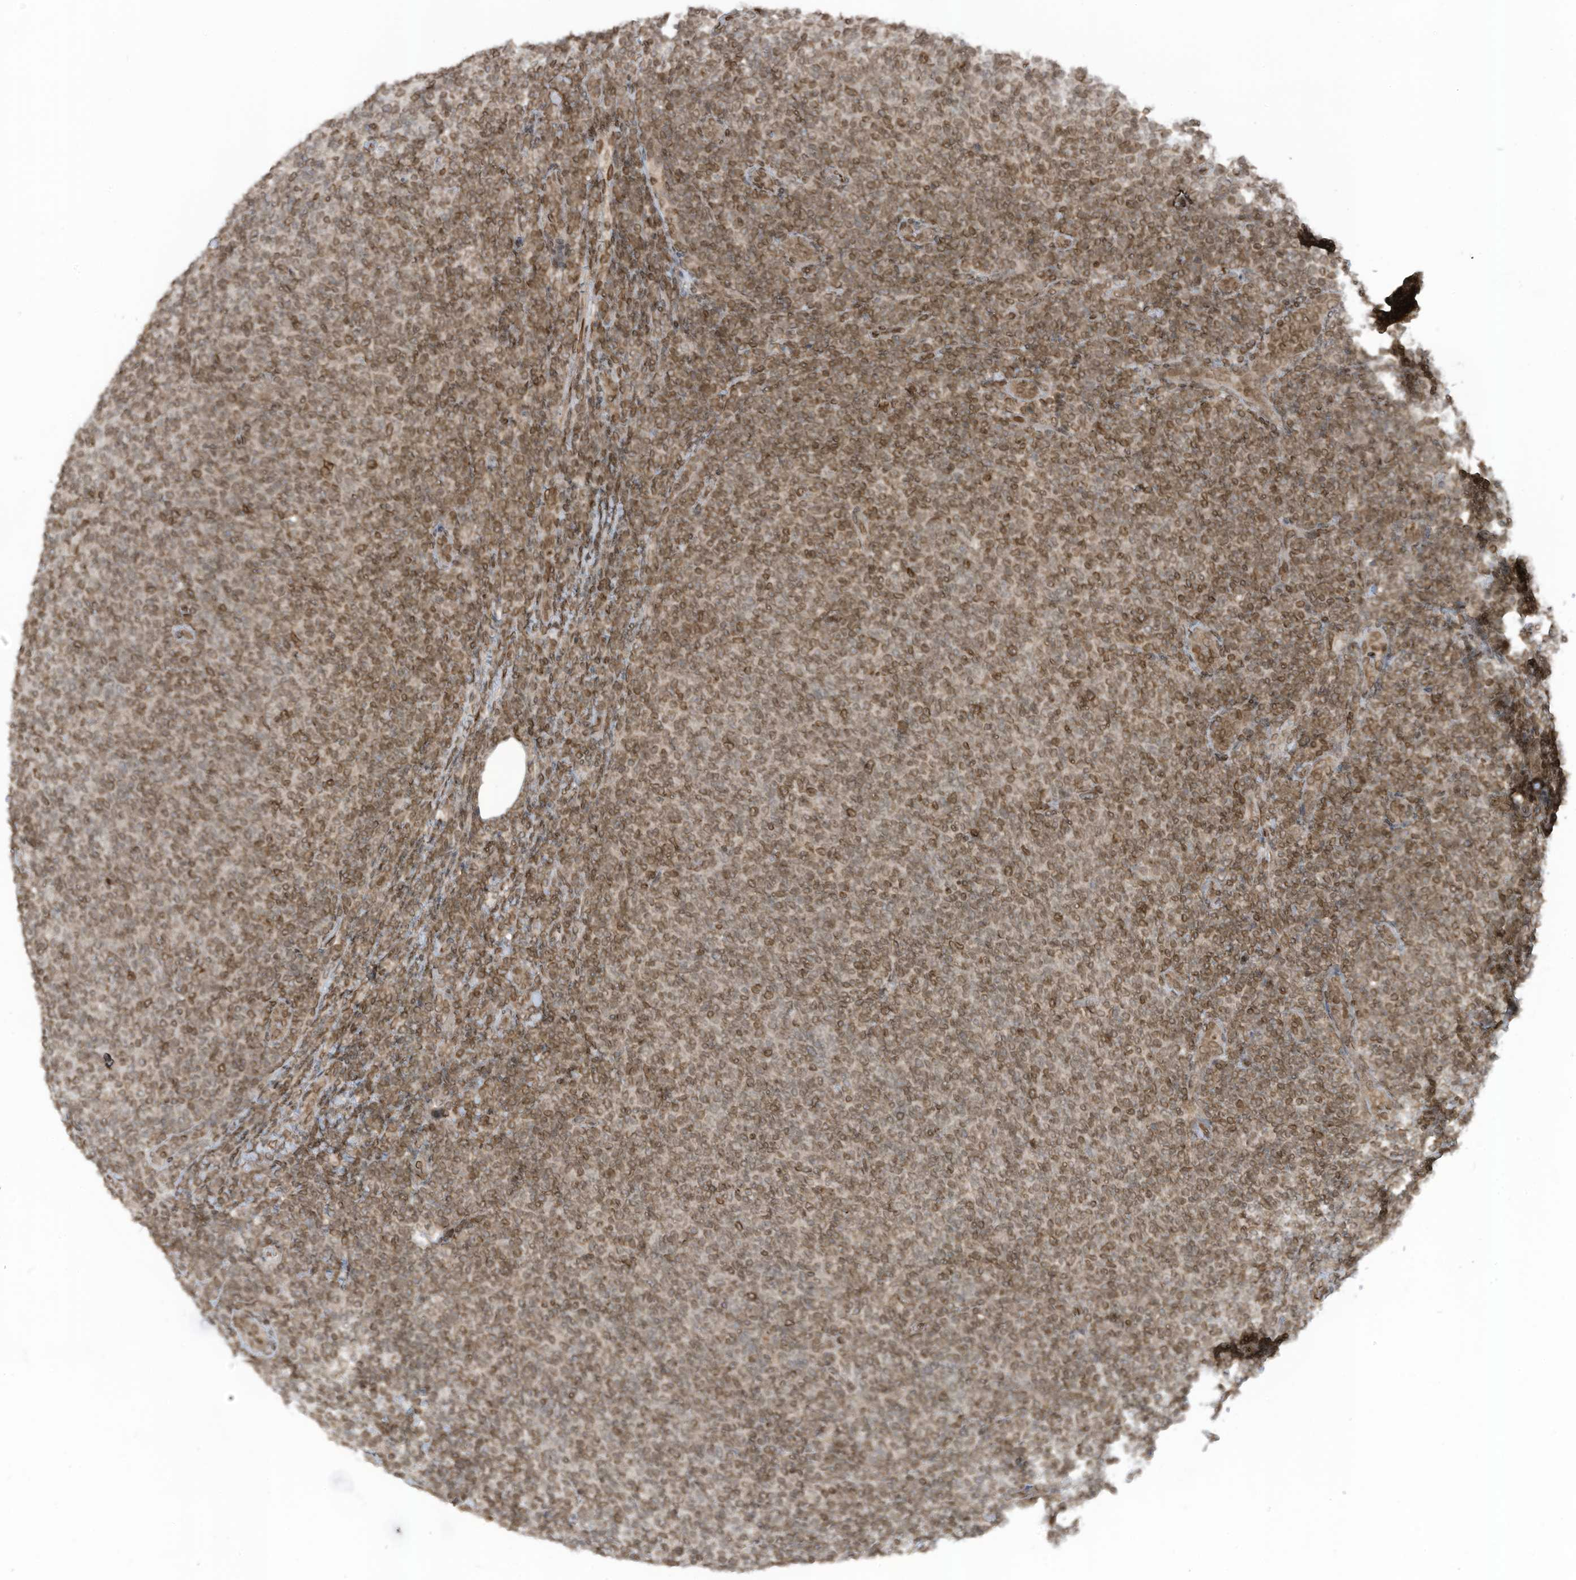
{"staining": {"intensity": "moderate", "quantity": ">75%", "location": "cytoplasmic/membranous,nuclear"}, "tissue": "lymphoma", "cell_type": "Tumor cells", "image_type": "cancer", "snomed": [{"axis": "morphology", "description": "Malignant lymphoma, non-Hodgkin's type, Low grade"}, {"axis": "topography", "description": "Lymph node"}], "caption": "A high-resolution photomicrograph shows immunohistochemistry staining of lymphoma, which demonstrates moderate cytoplasmic/membranous and nuclear staining in approximately >75% of tumor cells. Using DAB (3,3'-diaminobenzidine) (brown) and hematoxylin (blue) stains, captured at high magnification using brightfield microscopy.", "gene": "RABL3", "patient": {"sex": "male", "age": 66}}